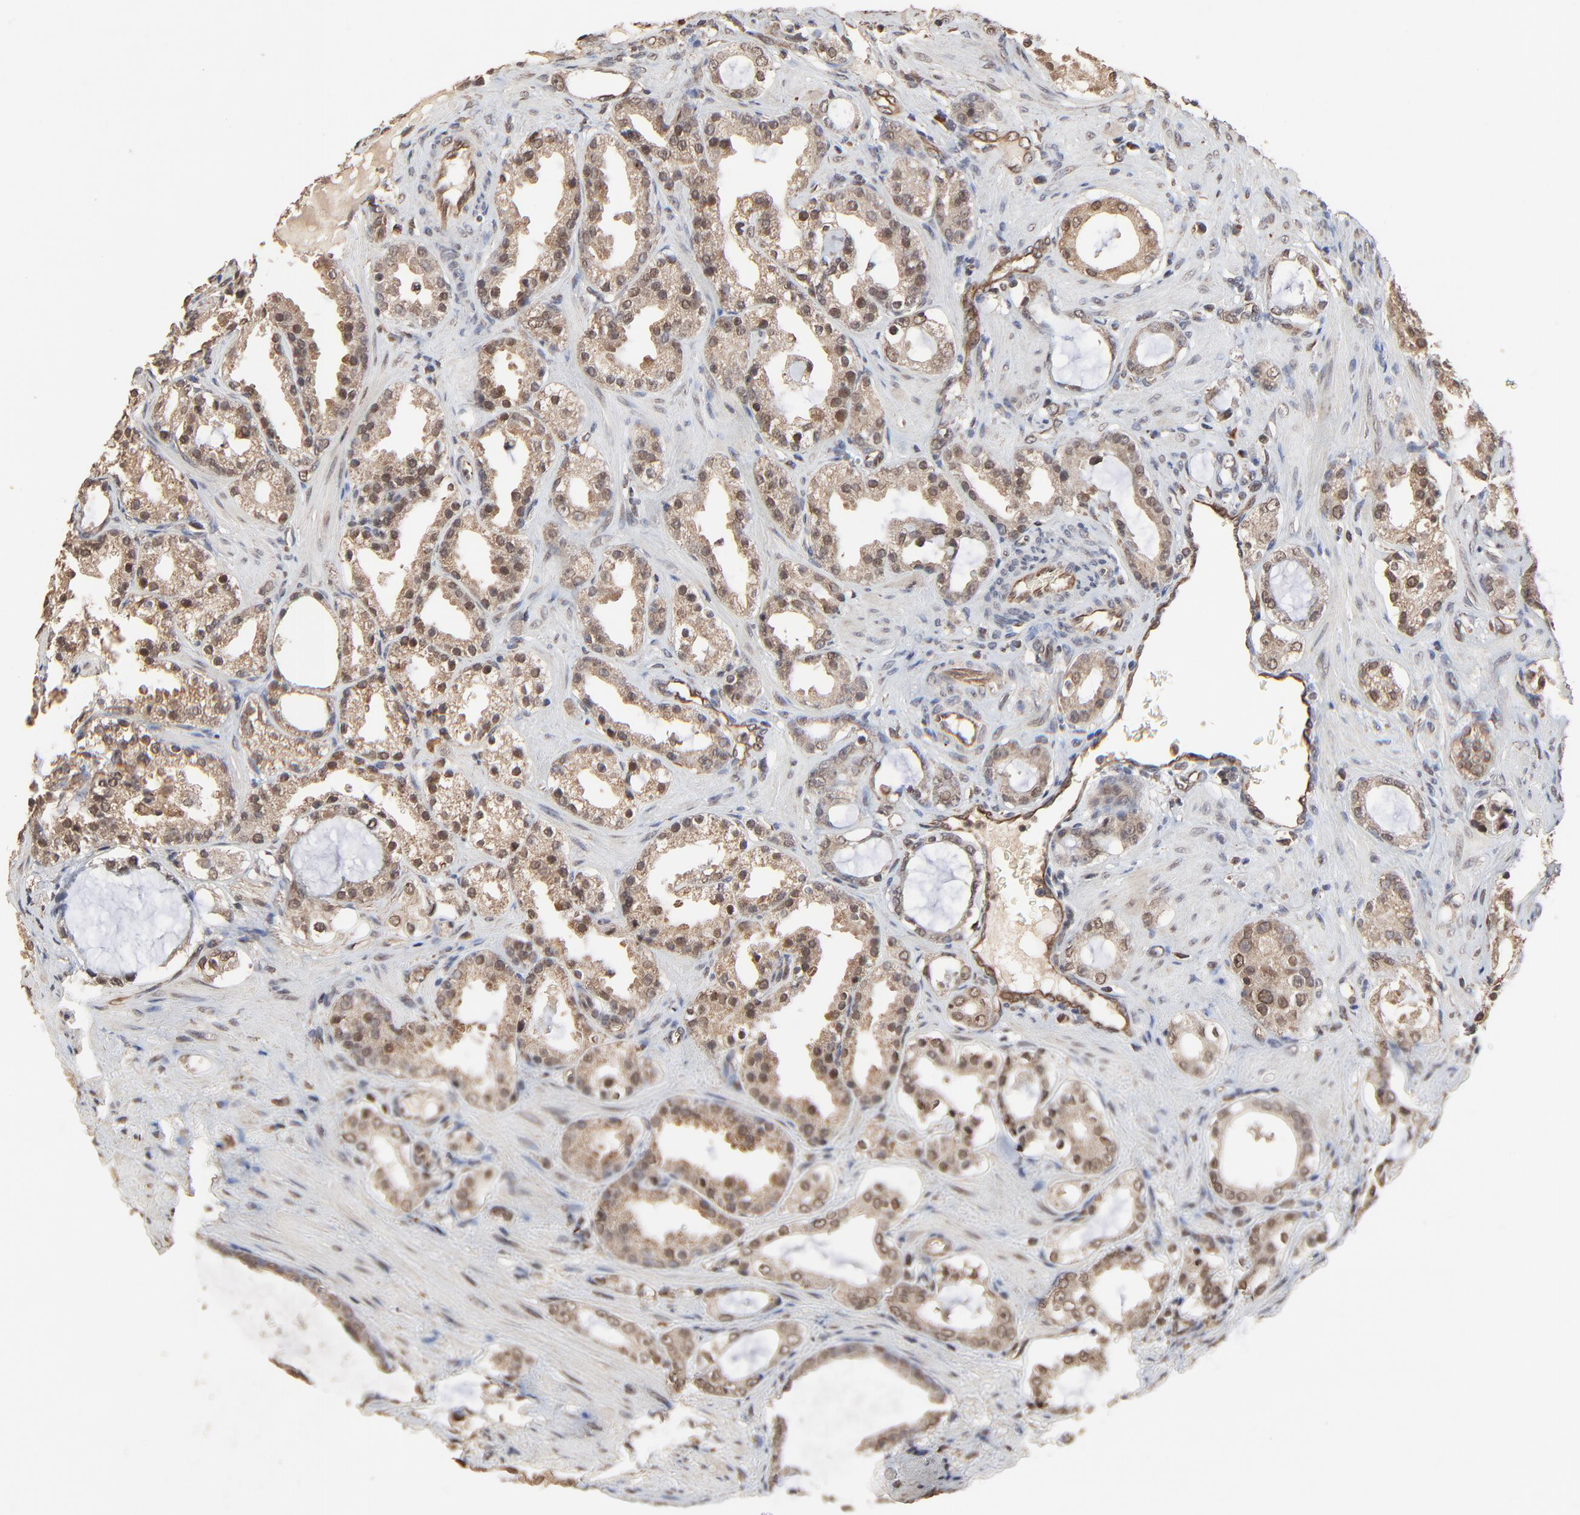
{"staining": {"intensity": "moderate", "quantity": ">75%", "location": "cytoplasmic/membranous,nuclear"}, "tissue": "prostate cancer", "cell_type": "Tumor cells", "image_type": "cancer", "snomed": [{"axis": "morphology", "description": "Adenocarcinoma, Medium grade"}, {"axis": "topography", "description": "Prostate"}], "caption": "This photomicrograph reveals medium-grade adenocarcinoma (prostate) stained with immunohistochemistry to label a protein in brown. The cytoplasmic/membranous and nuclear of tumor cells show moderate positivity for the protein. Nuclei are counter-stained blue.", "gene": "FAM227A", "patient": {"sex": "male", "age": 73}}